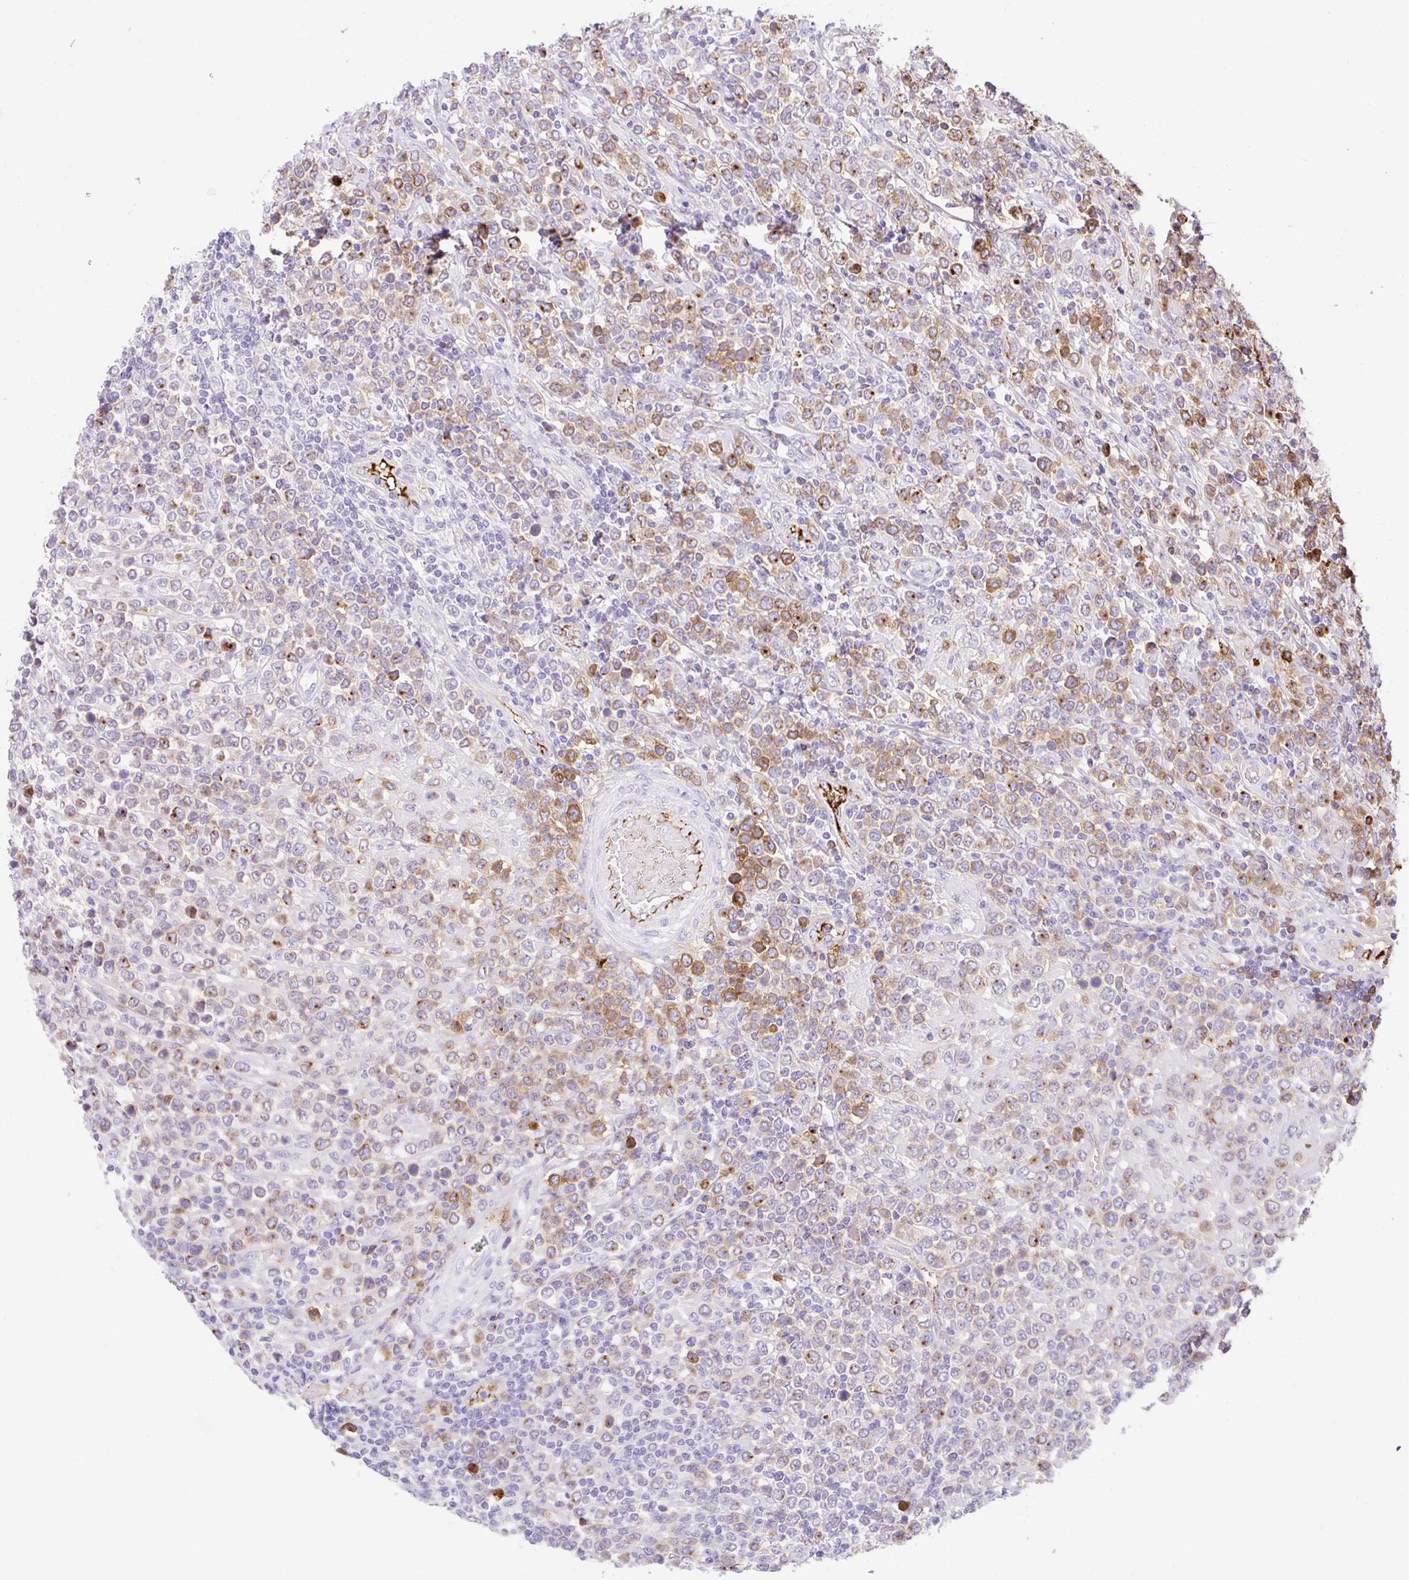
{"staining": {"intensity": "moderate", "quantity": "25%-75%", "location": "cytoplasmic/membranous"}, "tissue": "lymphoma", "cell_type": "Tumor cells", "image_type": "cancer", "snomed": [{"axis": "morphology", "description": "Malignant lymphoma, non-Hodgkin's type, High grade"}, {"axis": "topography", "description": "Soft tissue"}], "caption": "A brown stain highlights moderate cytoplasmic/membranous staining of a protein in human lymphoma tumor cells. Using DAB (brown) and hematoxylin (blue) stains, captured at high magnification using brightfield microscopy.", "gene": "APOC4-APOC2", "patient": {"sex": "female", "age": 56}}